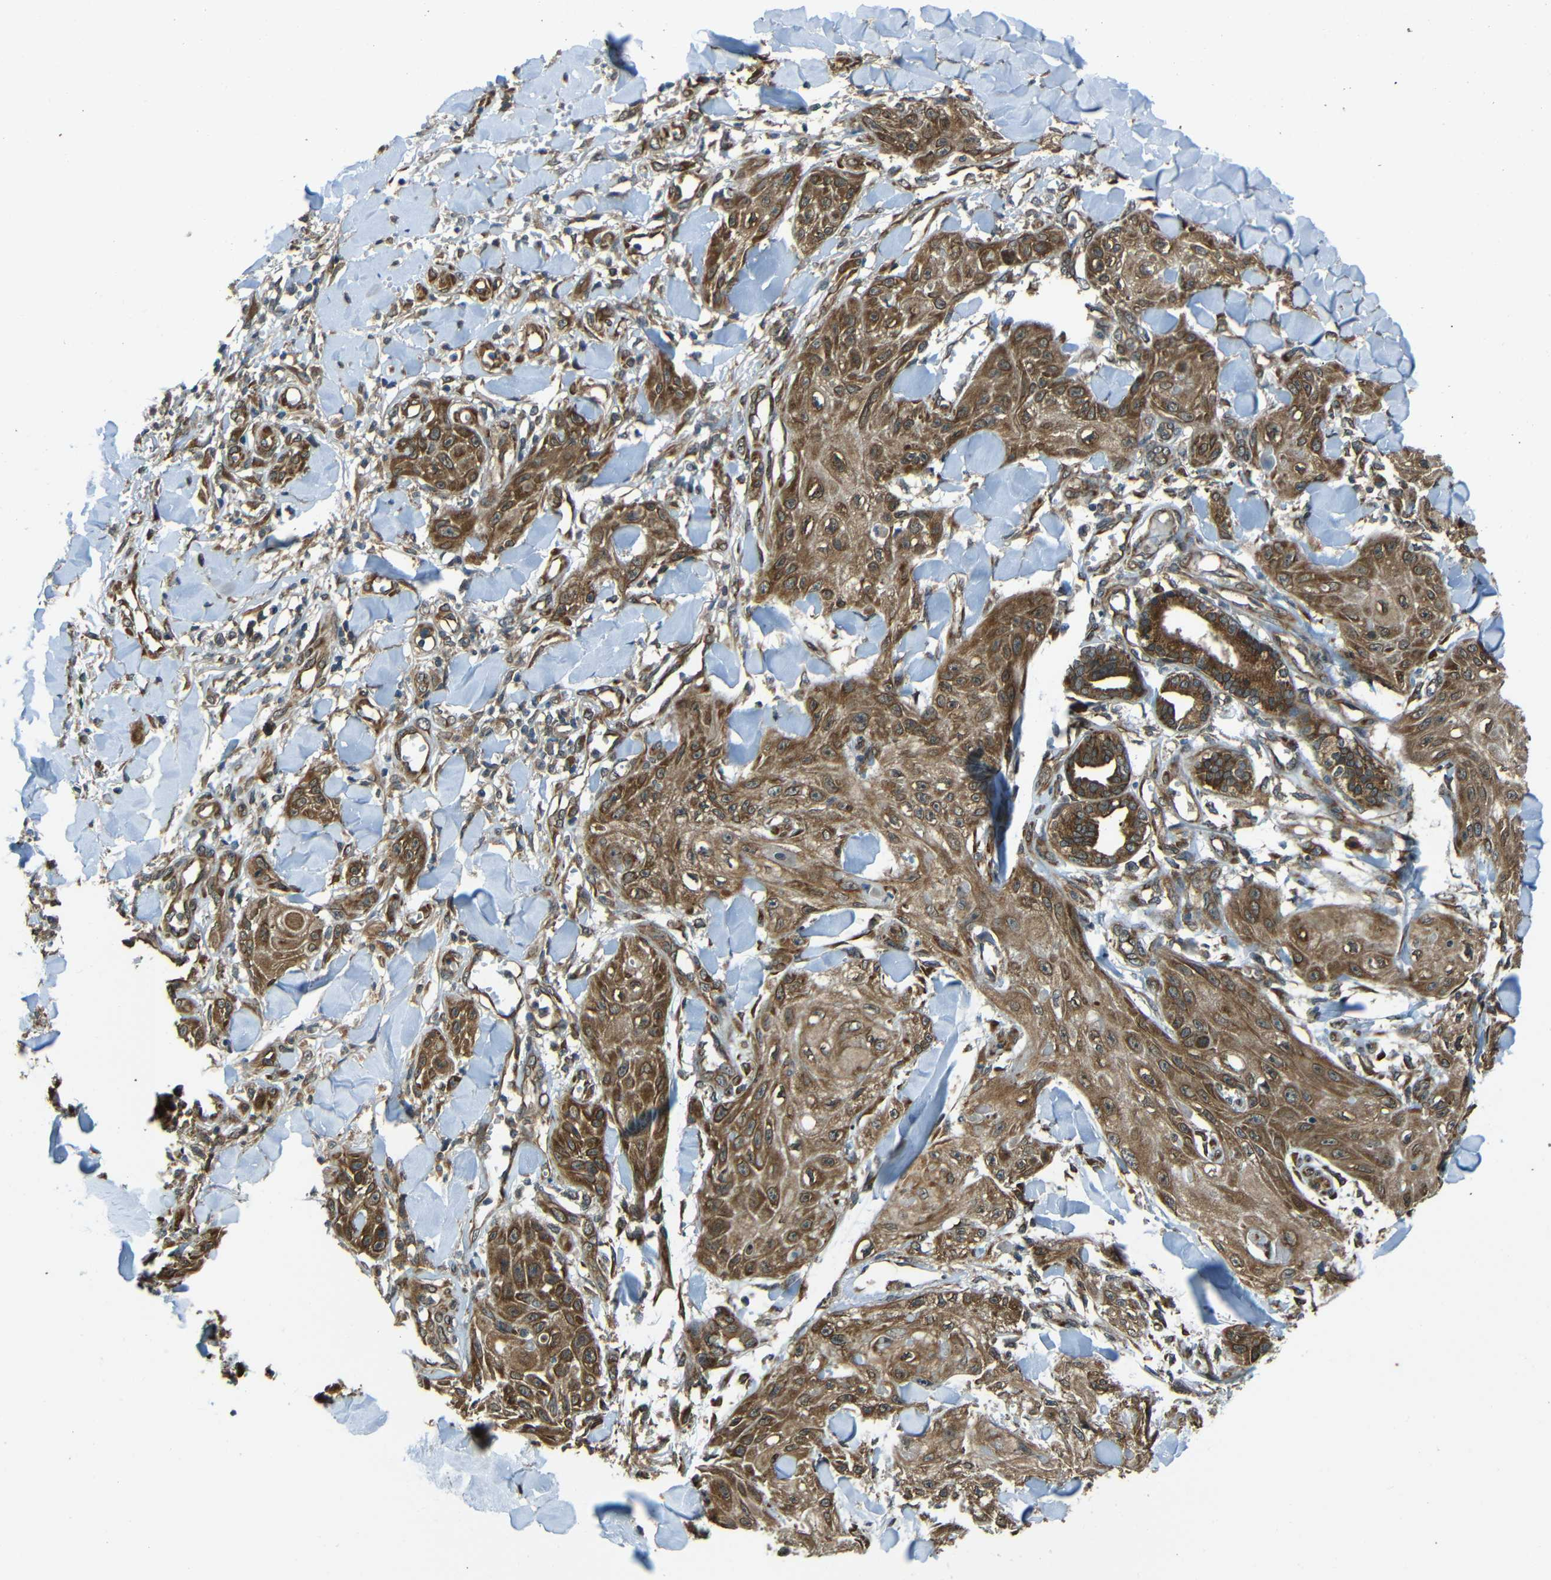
{"staining": {"intensity": "moderate", "quantity": ">75%", "location": "cytoplasmic/membranous"}, "tissue": "skin cancer", "cell_type": "Tumor cells", "image_type": "cancer", "snomed": [{"axis": "morphology", "description": "Squamous cell carcinoma, NOS"}, {"axis": "topography", "description": "Skin"}], "caption": "Immunohistochemical staining of human skin cancer (squamous cell carcinoma) displays medium levels of moderate cytoplasmic/membranous expression in about >75% of tumor cells. The protein is stained brown, and the nuclei are stained in blue (DAB (3,3'-diaminobenzidine) IHC with brightfield microscopy, high magnification).", "gene": "VAPB", "patient": {"sex": "male", "age": 74}}